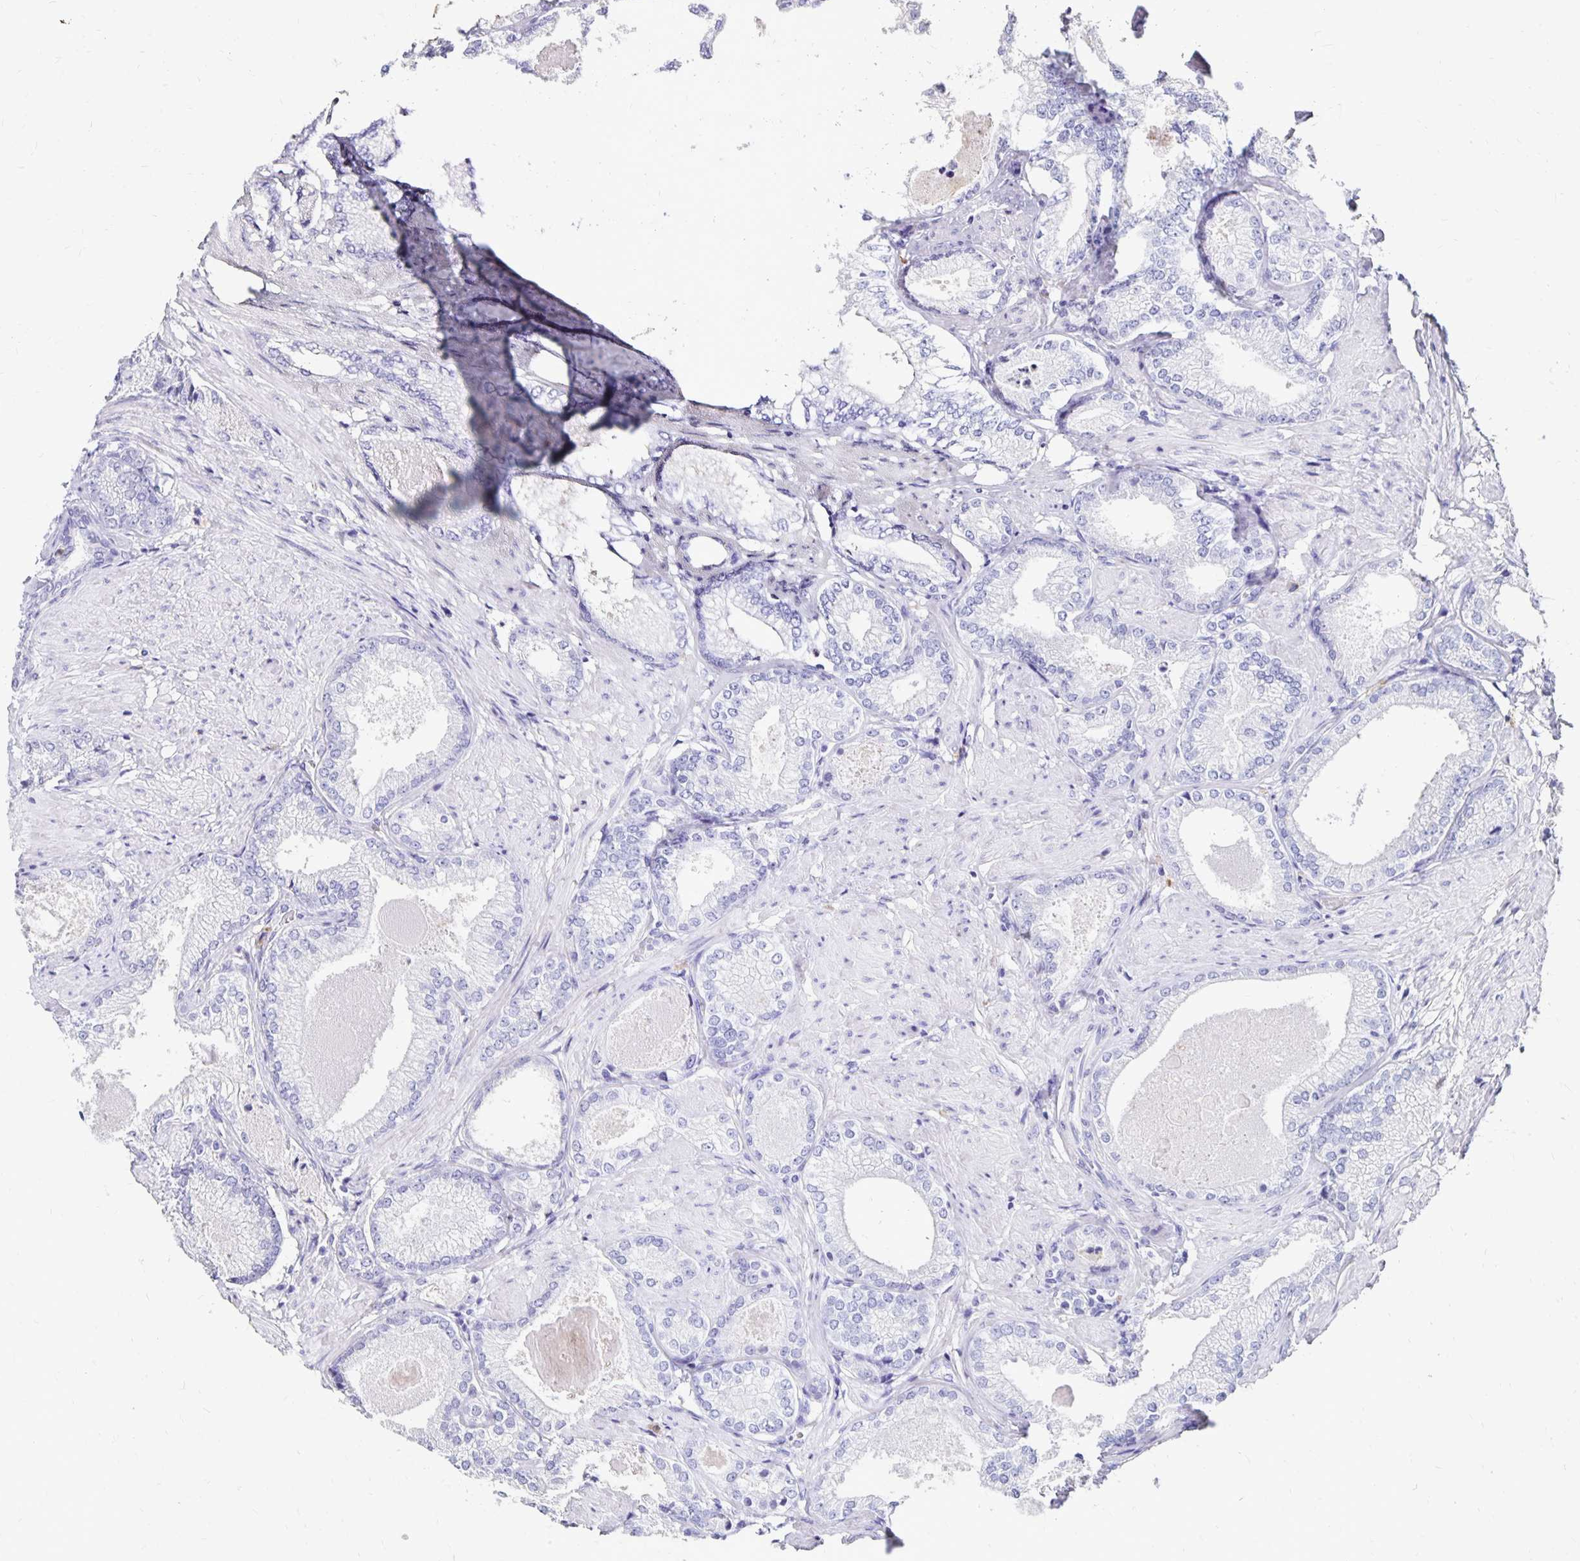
{"staining": {"intensity": "negative", "quantity": "none", "location": "none"}, "tissue": "prostate cancer", "cell_type": "Tumor cells", "image_type": "cancer", "snomed": [{"axis": "morphology", "description": "Adenocarcinoma, High grade"}, {"axis": "topography", "description": "Prostate and seminal vesicle, NOS"}], "caption": "The IHC micrograph has no significant staining in tumor cells of prostate cancer tissue. (DAB (3,3'-diaminobenzidine) immunohistochemistry (IHC) visualized using brightfield microscopy, high magnification).", "gene": "DYNLT4", "patient": {"sex": "male", "age": 61}}